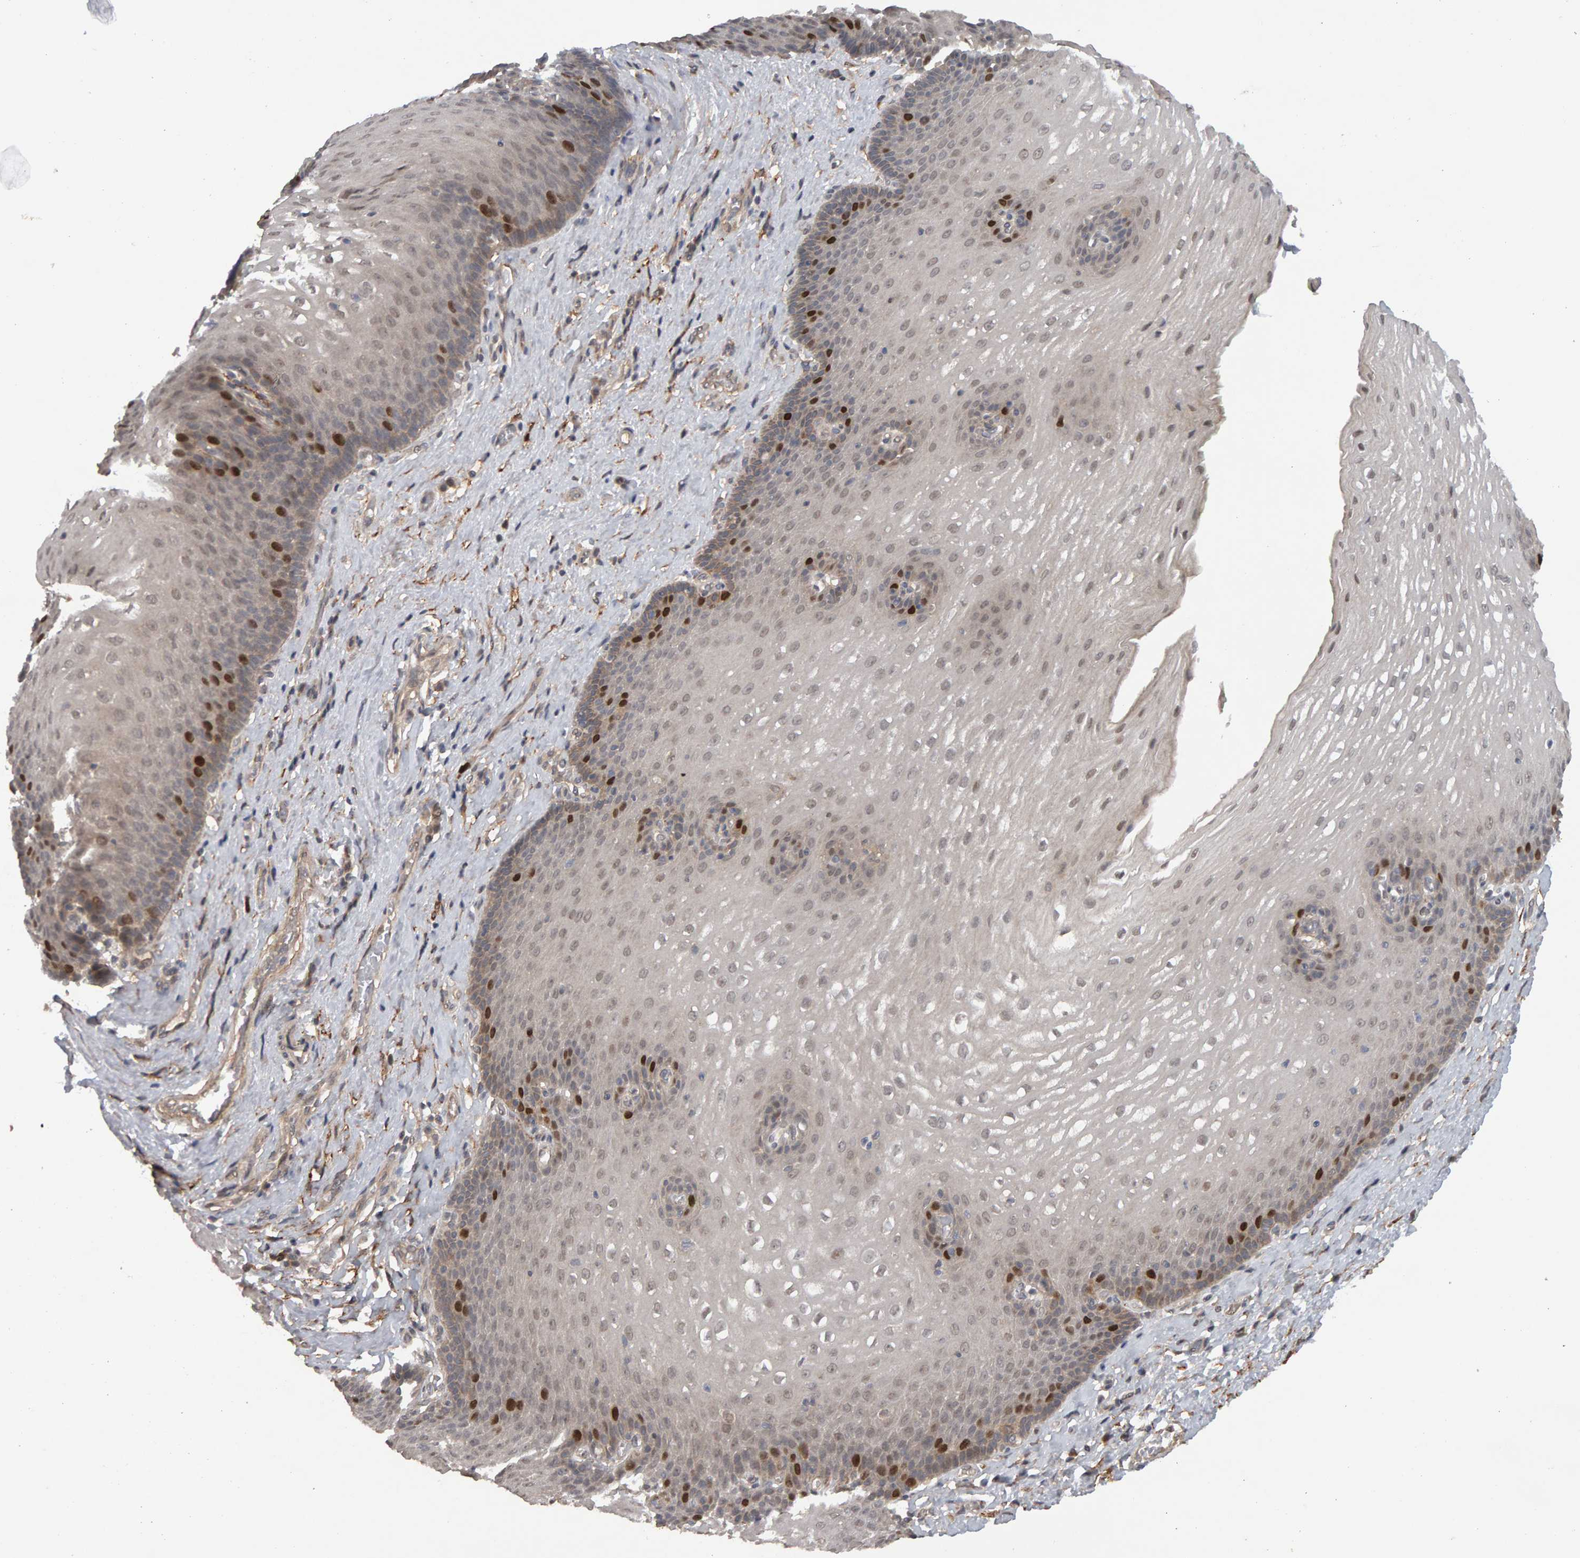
{"staining": {"intensity": "strong", "quantity": "<25%", "location": "nuclear"}, "tissue": "esophagus", "cell_type": "Squamous epithelial cells", "image_type": "normal", "snomed": [{"axis": "morphology", "description": "Normal tissue, NOS"}, {"axis": "topography", "description": "Esophagus"}], "caption": "Immunohistochemistry (IHC) of benign esophagus demonstrates medium levels of strong nuclear positivity in about <25% of squamous epithelial cells. (DAB = brown stain, brightfield microscopy at high magnification).", "gene": "CDCA5", "patient": {"sex": "male", "age": 48}}